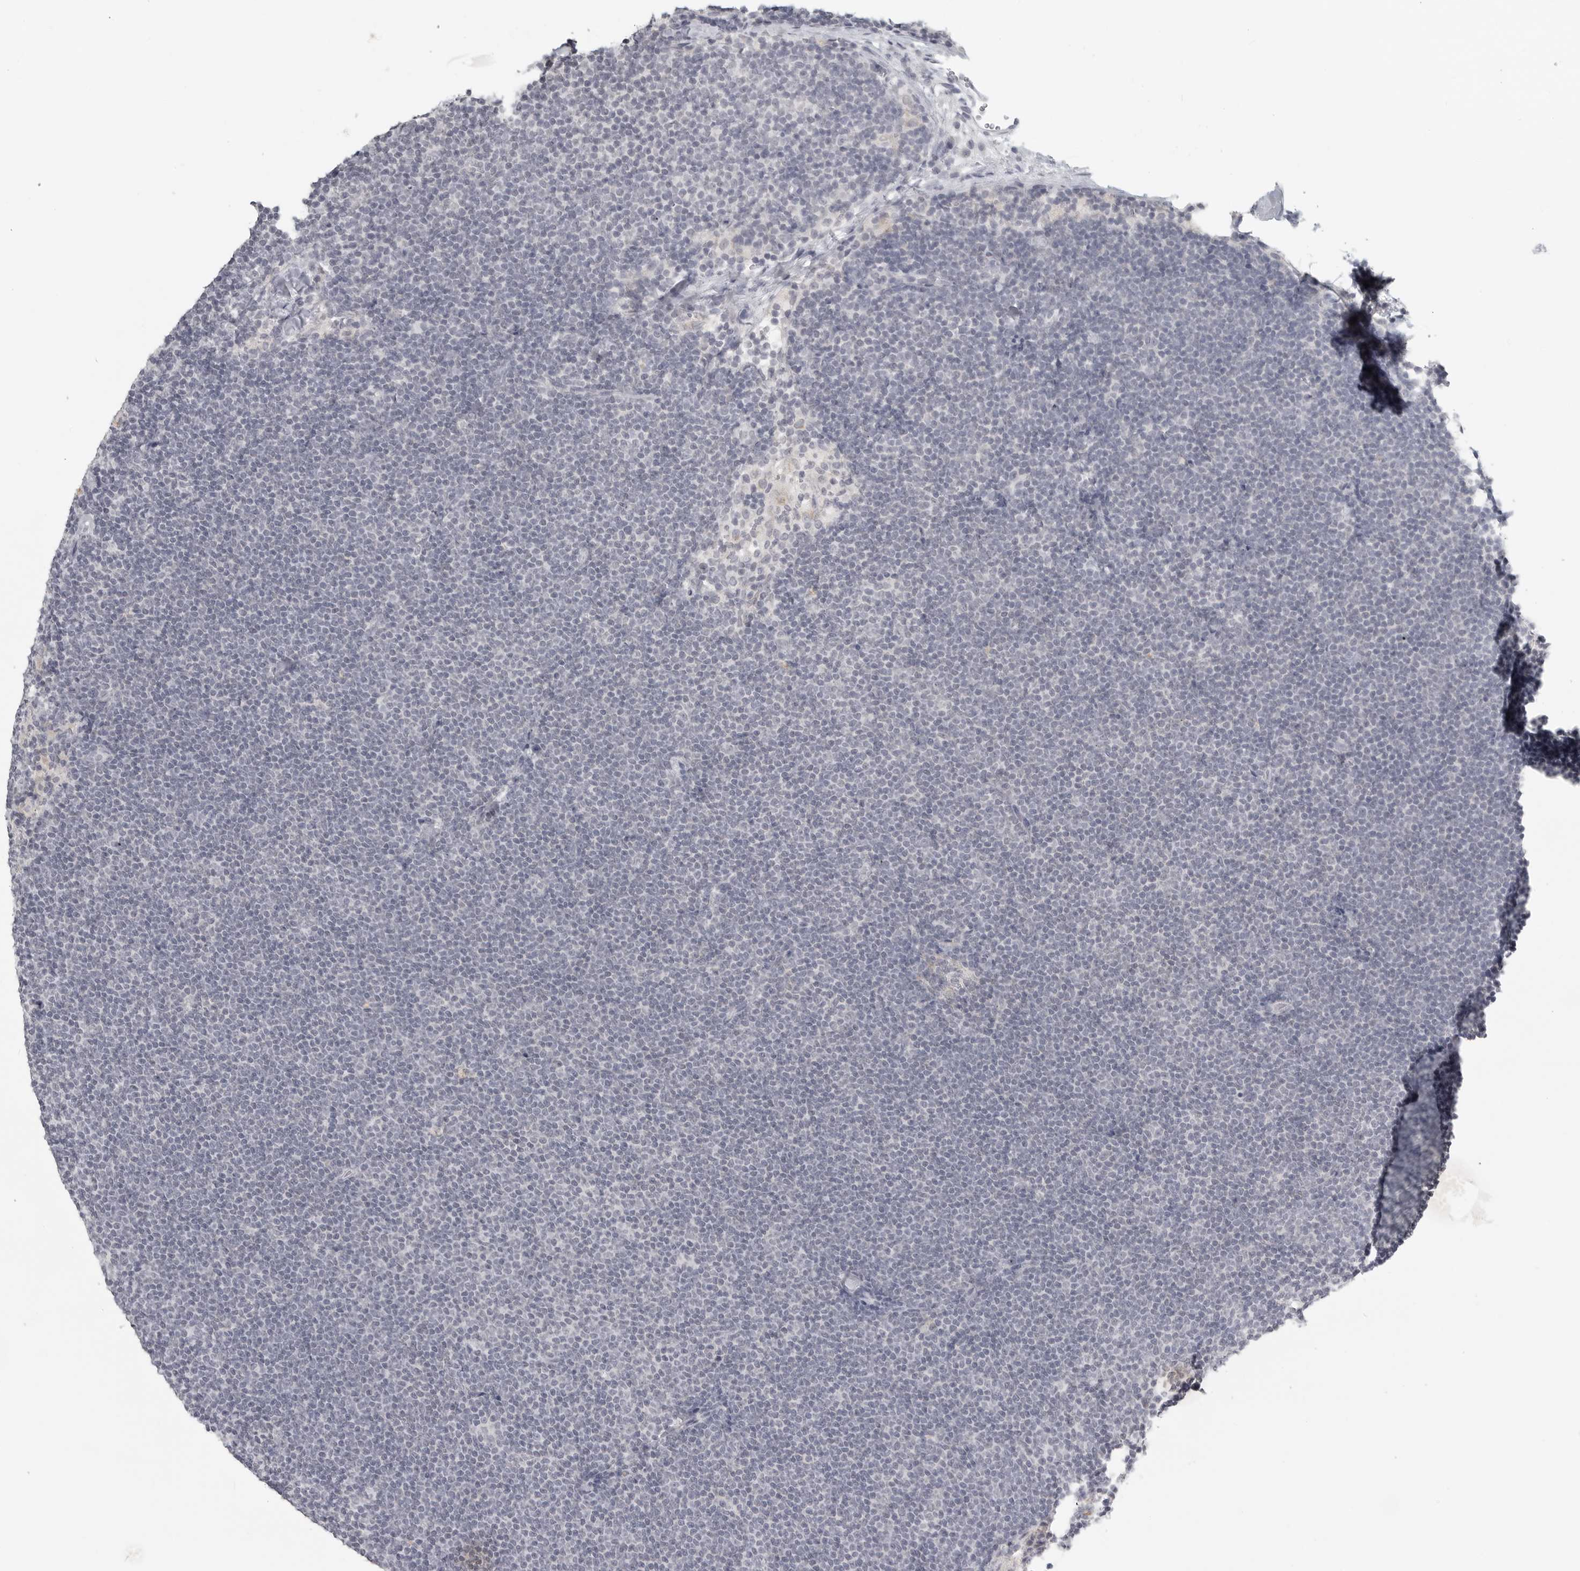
{"staining": {"intensity": "negative", "quantity": "none", "location": "none"}, "tissue": "lymphoma", "cell_type": "Tumor cells", "image_type": "cancer", "snomed": [{"axis": "morphology", "description": "Malignant lymphoma, non-Hodgkin's type, Low grade"}, {"axis": "topography", "description": "Lymph node"}], "caption": "Immunohistochemical staining of lymphoma reveals no significant expression in tumor cells. (DAB immunohistochemistry (IHC) with hematoxylin counter stain).", "gene": "BPIFA1", "patient": {"sex": "female", "age": 53}}